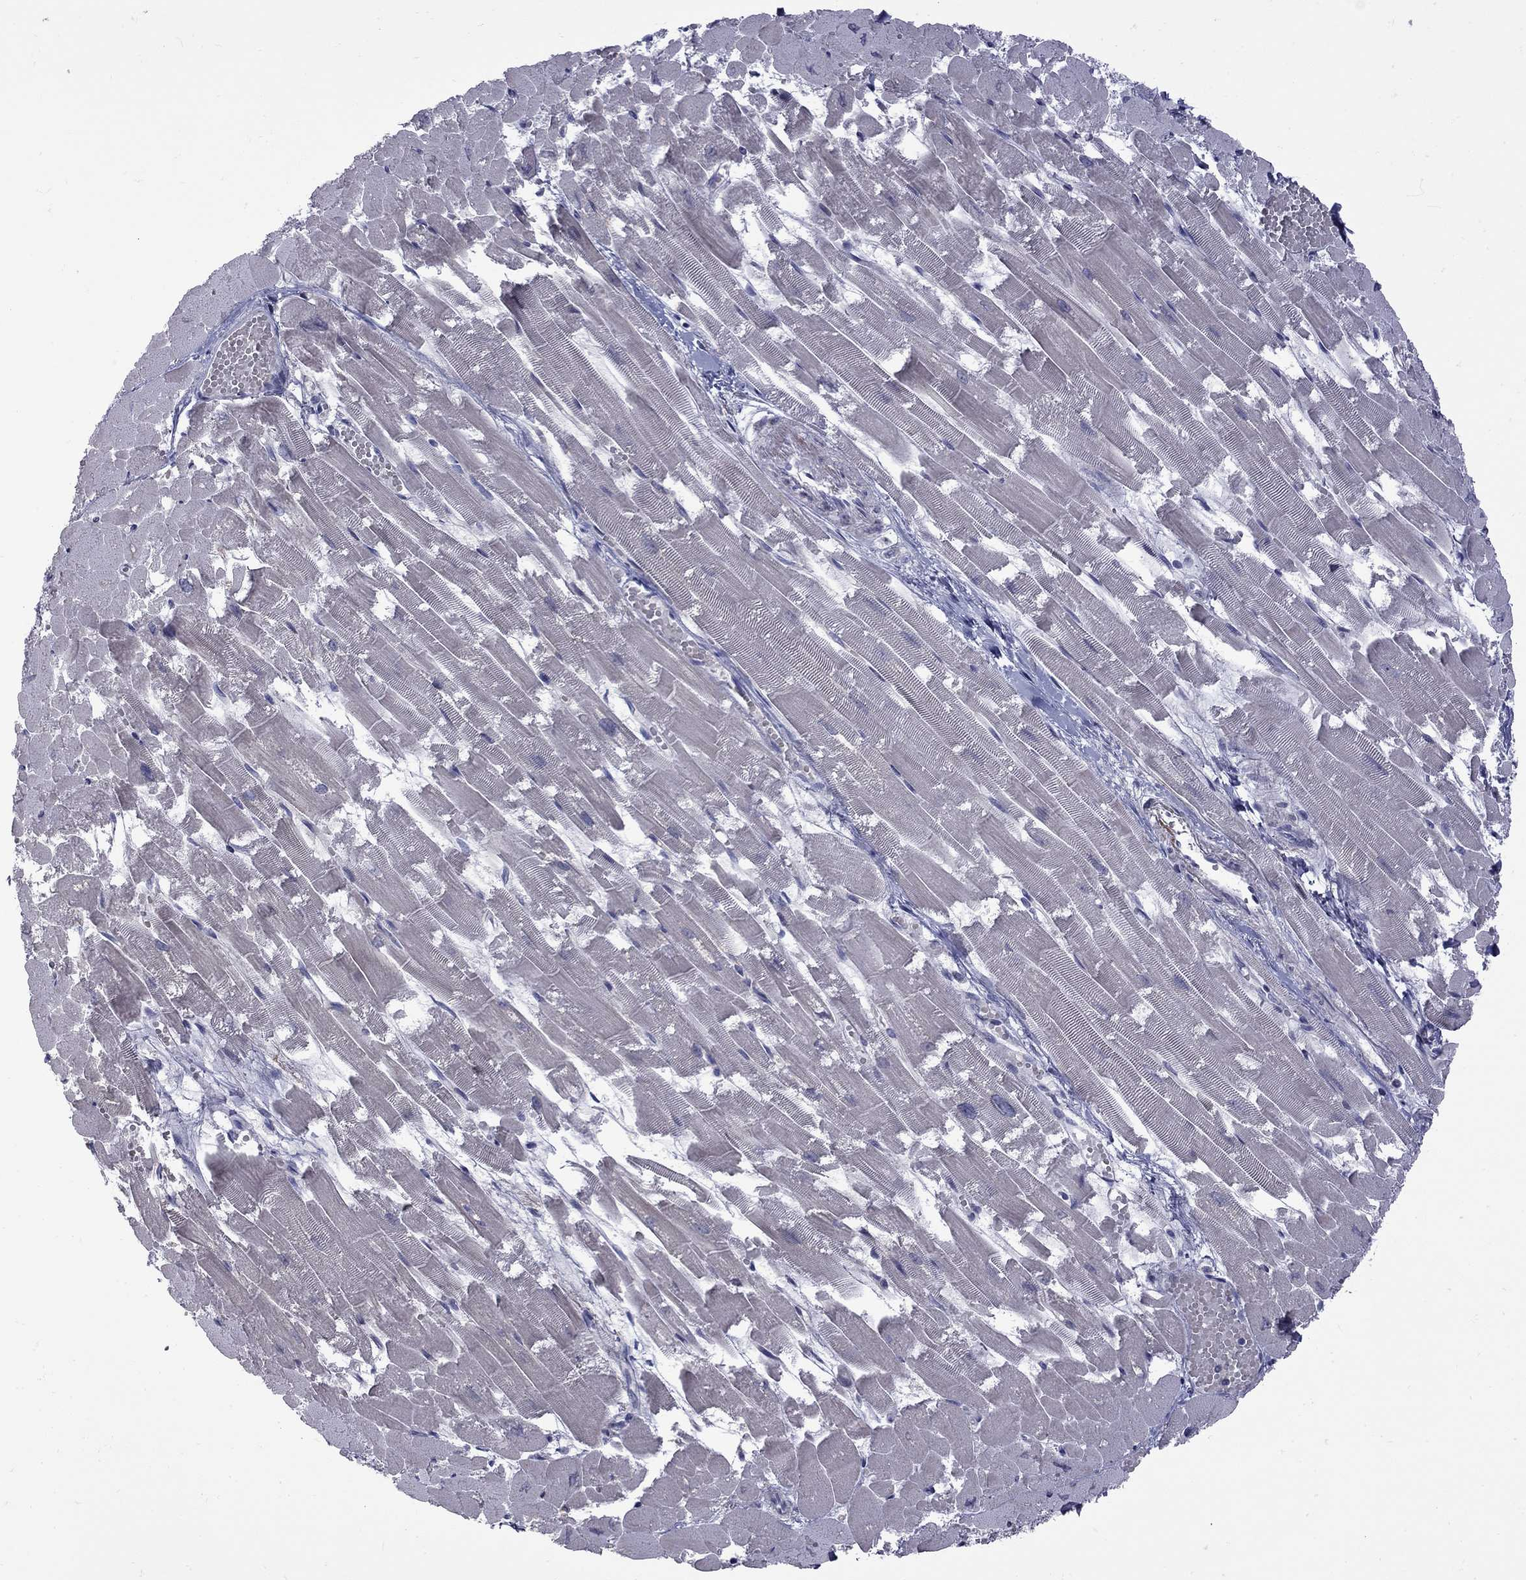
{"staining": {"intensity": "negative", "quantity": "none", "location": "none"}, "tissue": "heart muscle", "cell_type": "Cardiomyocytes", "image_type": "normal", "snomed": [{"axis": "morphology", "description": "Normal tissue, NOS"}, {"axis": "topography", "description": "Heart"}], "caption": "A high-resolution photomicrograph shows IHC staining of normal heart muscle, which exhibits no significant expression in cardiomyocytes.", "gene": "NRARP", "patient": {"sex": "female", "age": 52}}